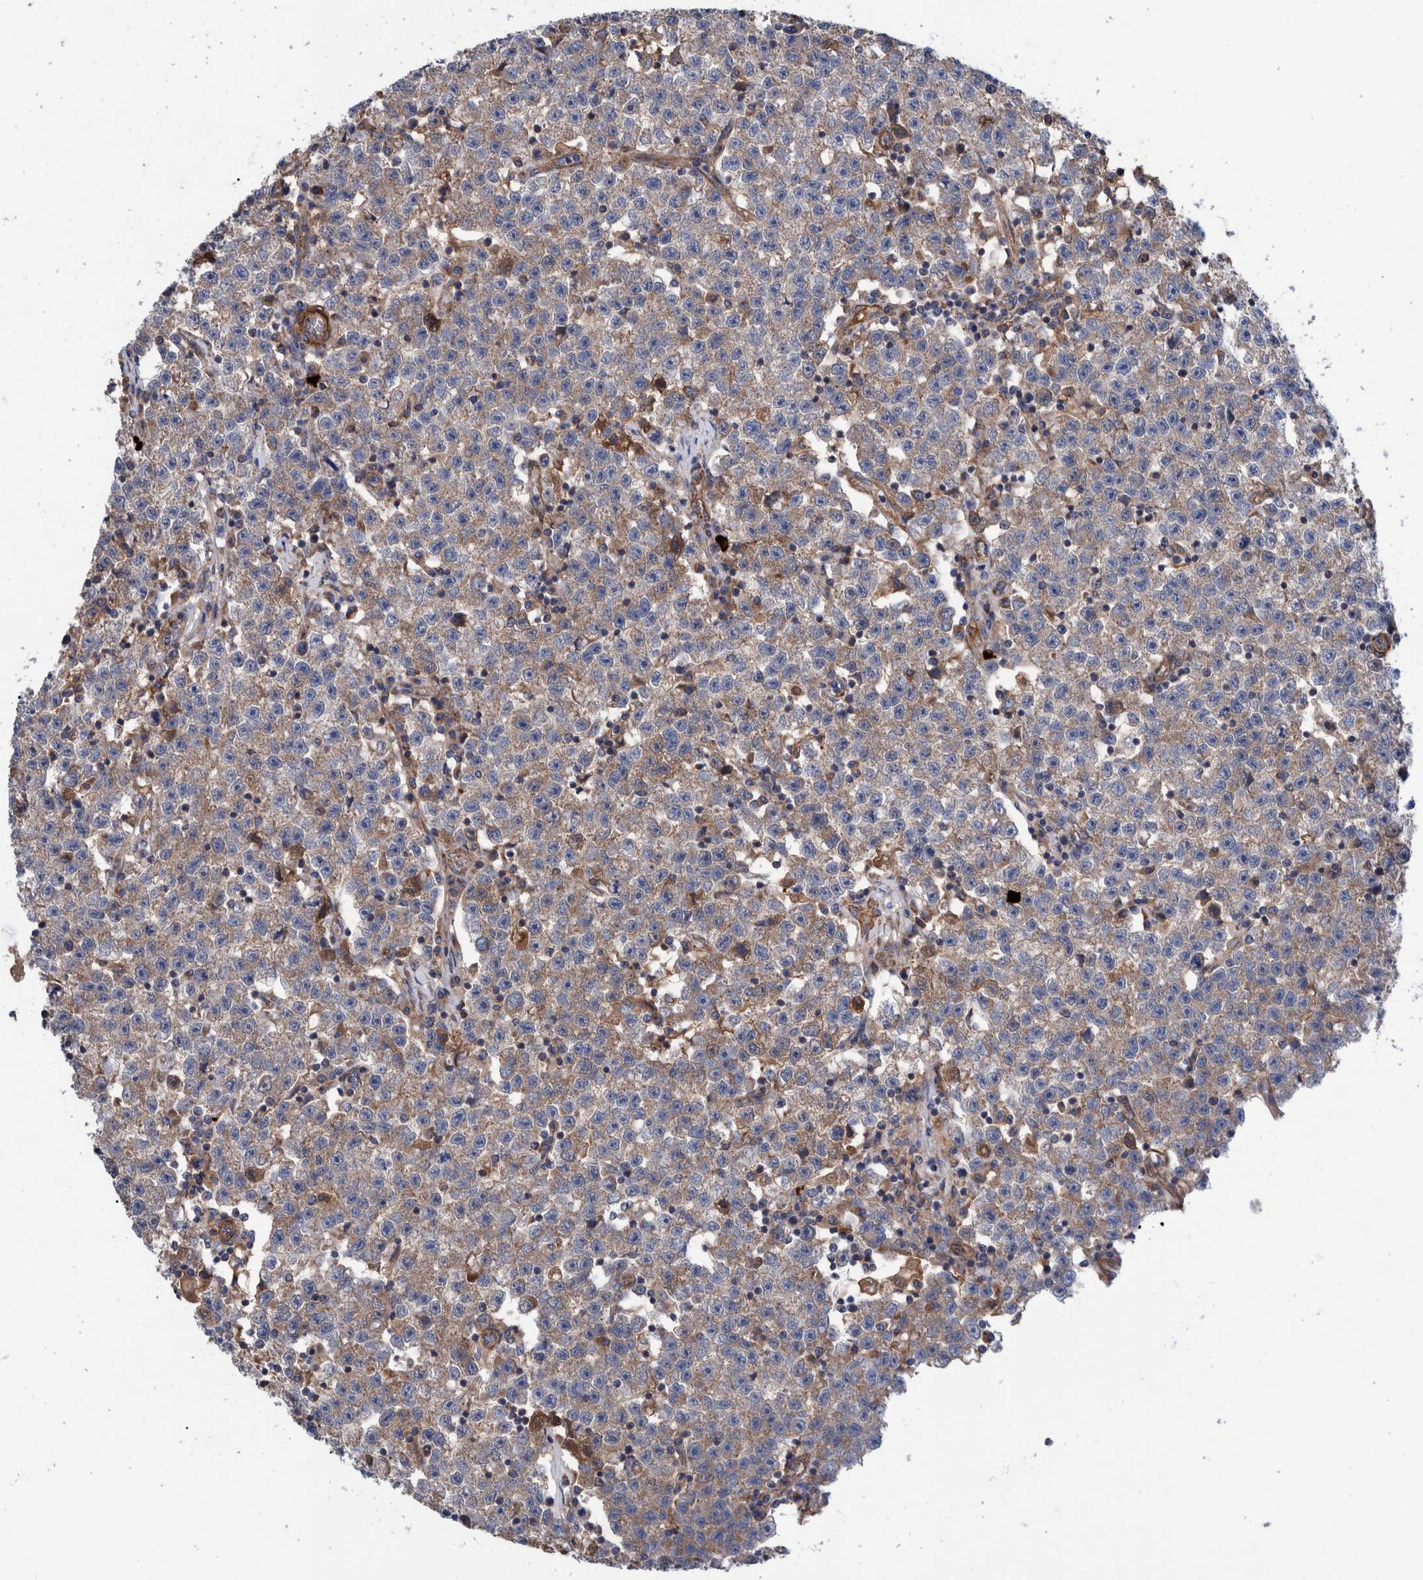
{"staining": {"intensity": "weak", "quantity": "<25%", "location": "cytoplasmic/membranous"}, "tissue": "testis cancer", "cell_type": "Tumor cells", "image_type": "cancer", "snomed": [{"axis": "morphology", "description": "Seminoma, NOS"}, {"axis": "topography", "description": "Testis"}], "caption": "Testis cancer (seminoma) stained for a protein using immunohistochemistry (IHC) reveals no staining tumor cells.", "gene": "SLC25A10", "patient": {"sex": "male", "age": 22}}